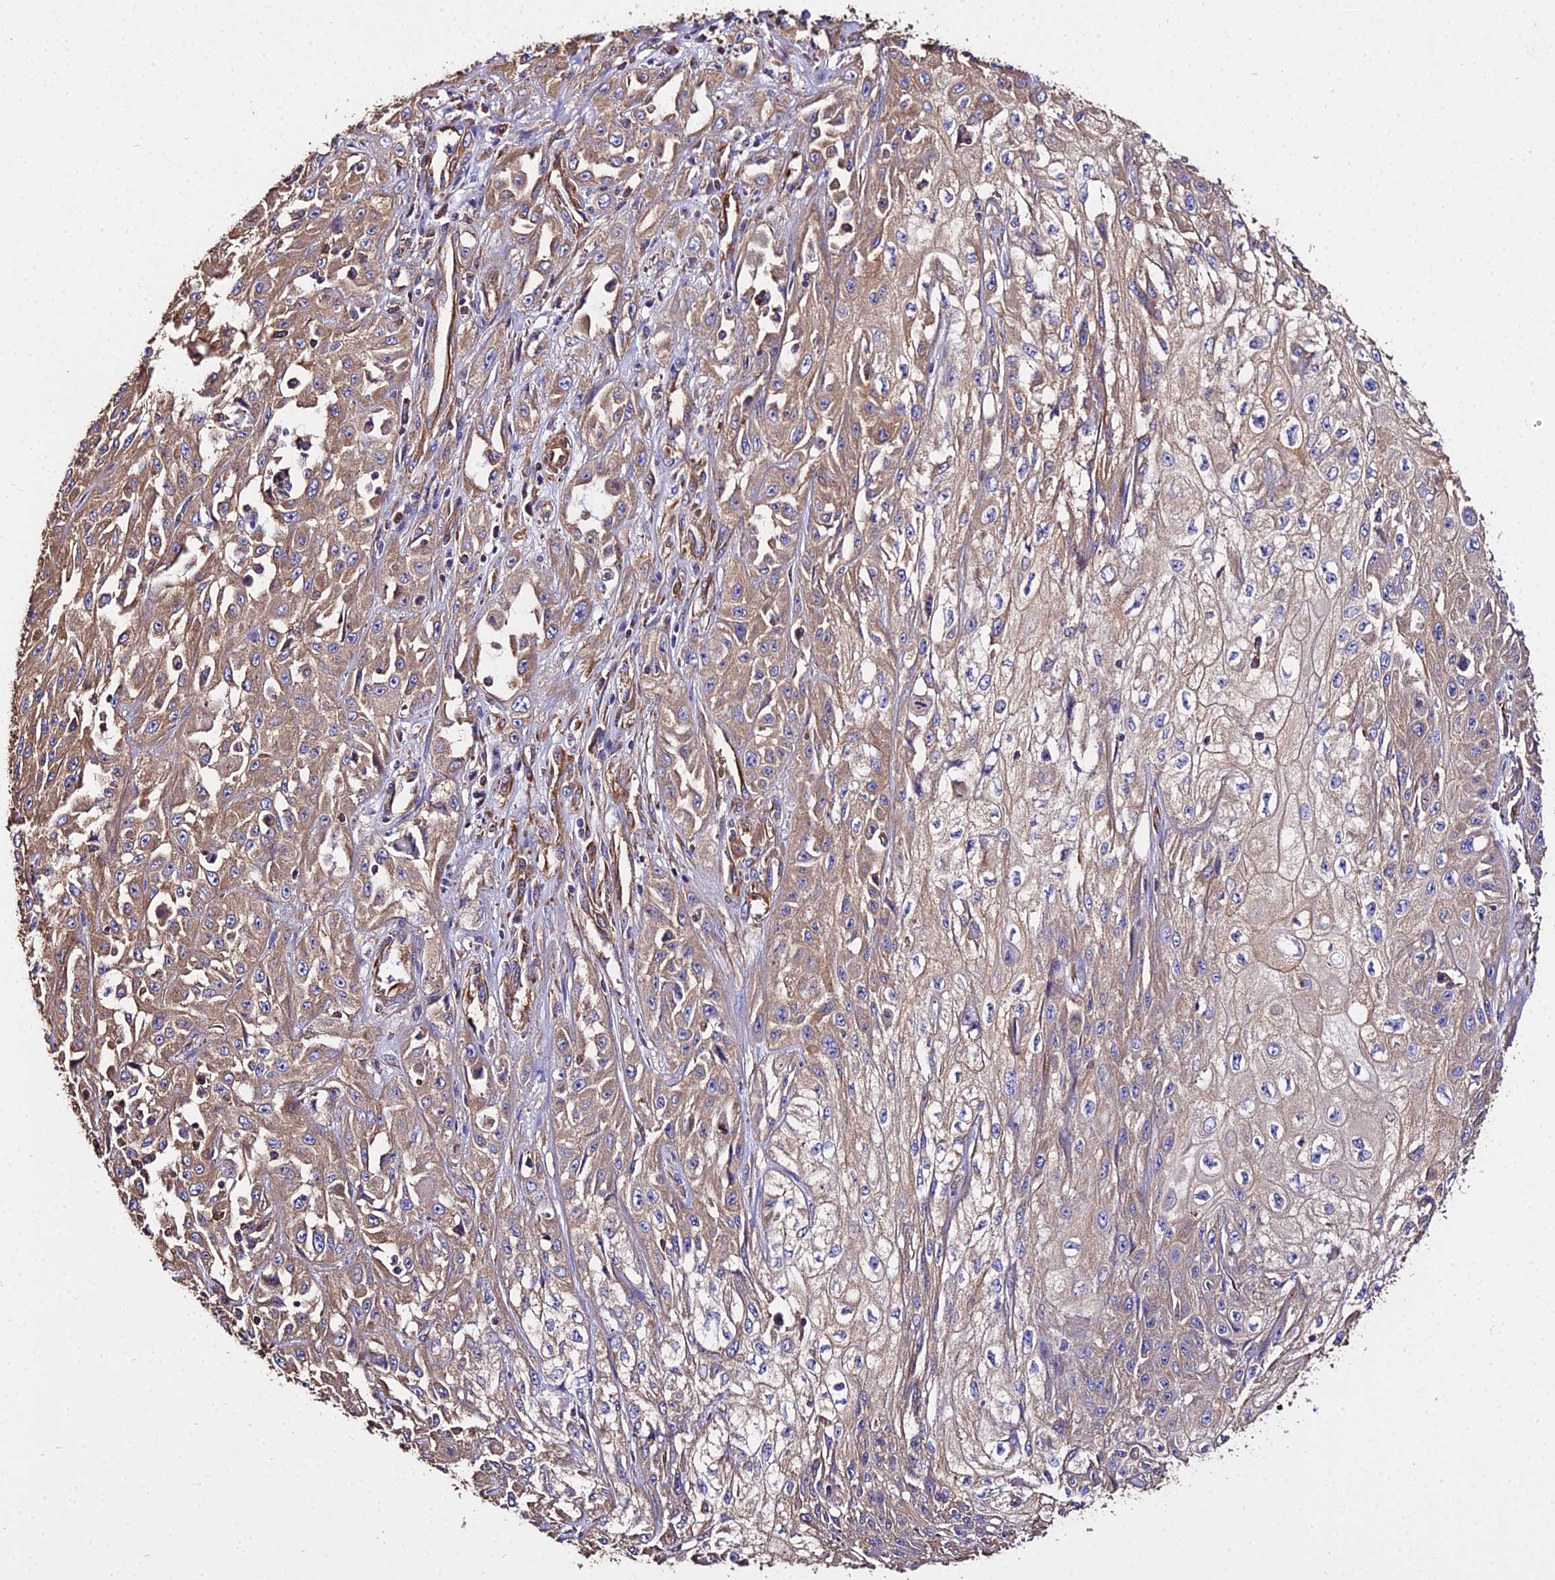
{"staining": {"intensity": "weak", "quantity": ">75%", "location": "cytoplasmic/membranous"}, "tissue": "skin cancer", "cell_type": "Tumor cells", "image_type": "cancer", "snomed": [{"axis": "morphology", "description": "Squamous cell carcinoma, NOS"}, {"axis": "morphology", "description": "Squamous cell carcinoma, metastatic, NOS"}, {"axis": "topography", "description": "Skin"}, {"axis": "topography", "description": "Lymph node"}], "caption": "A brown stain labels weak cytoplasmic/membranous expression of a protein in human skin metastatic squamous cell carcinoma tumor cells. The protein is stained brown, and the nuclei are stained in blue (DAB IHC with brightfield microscopy, high magnification).", "gene": "TUBA3D", "patient": {"sex": "male", "age": 75}}